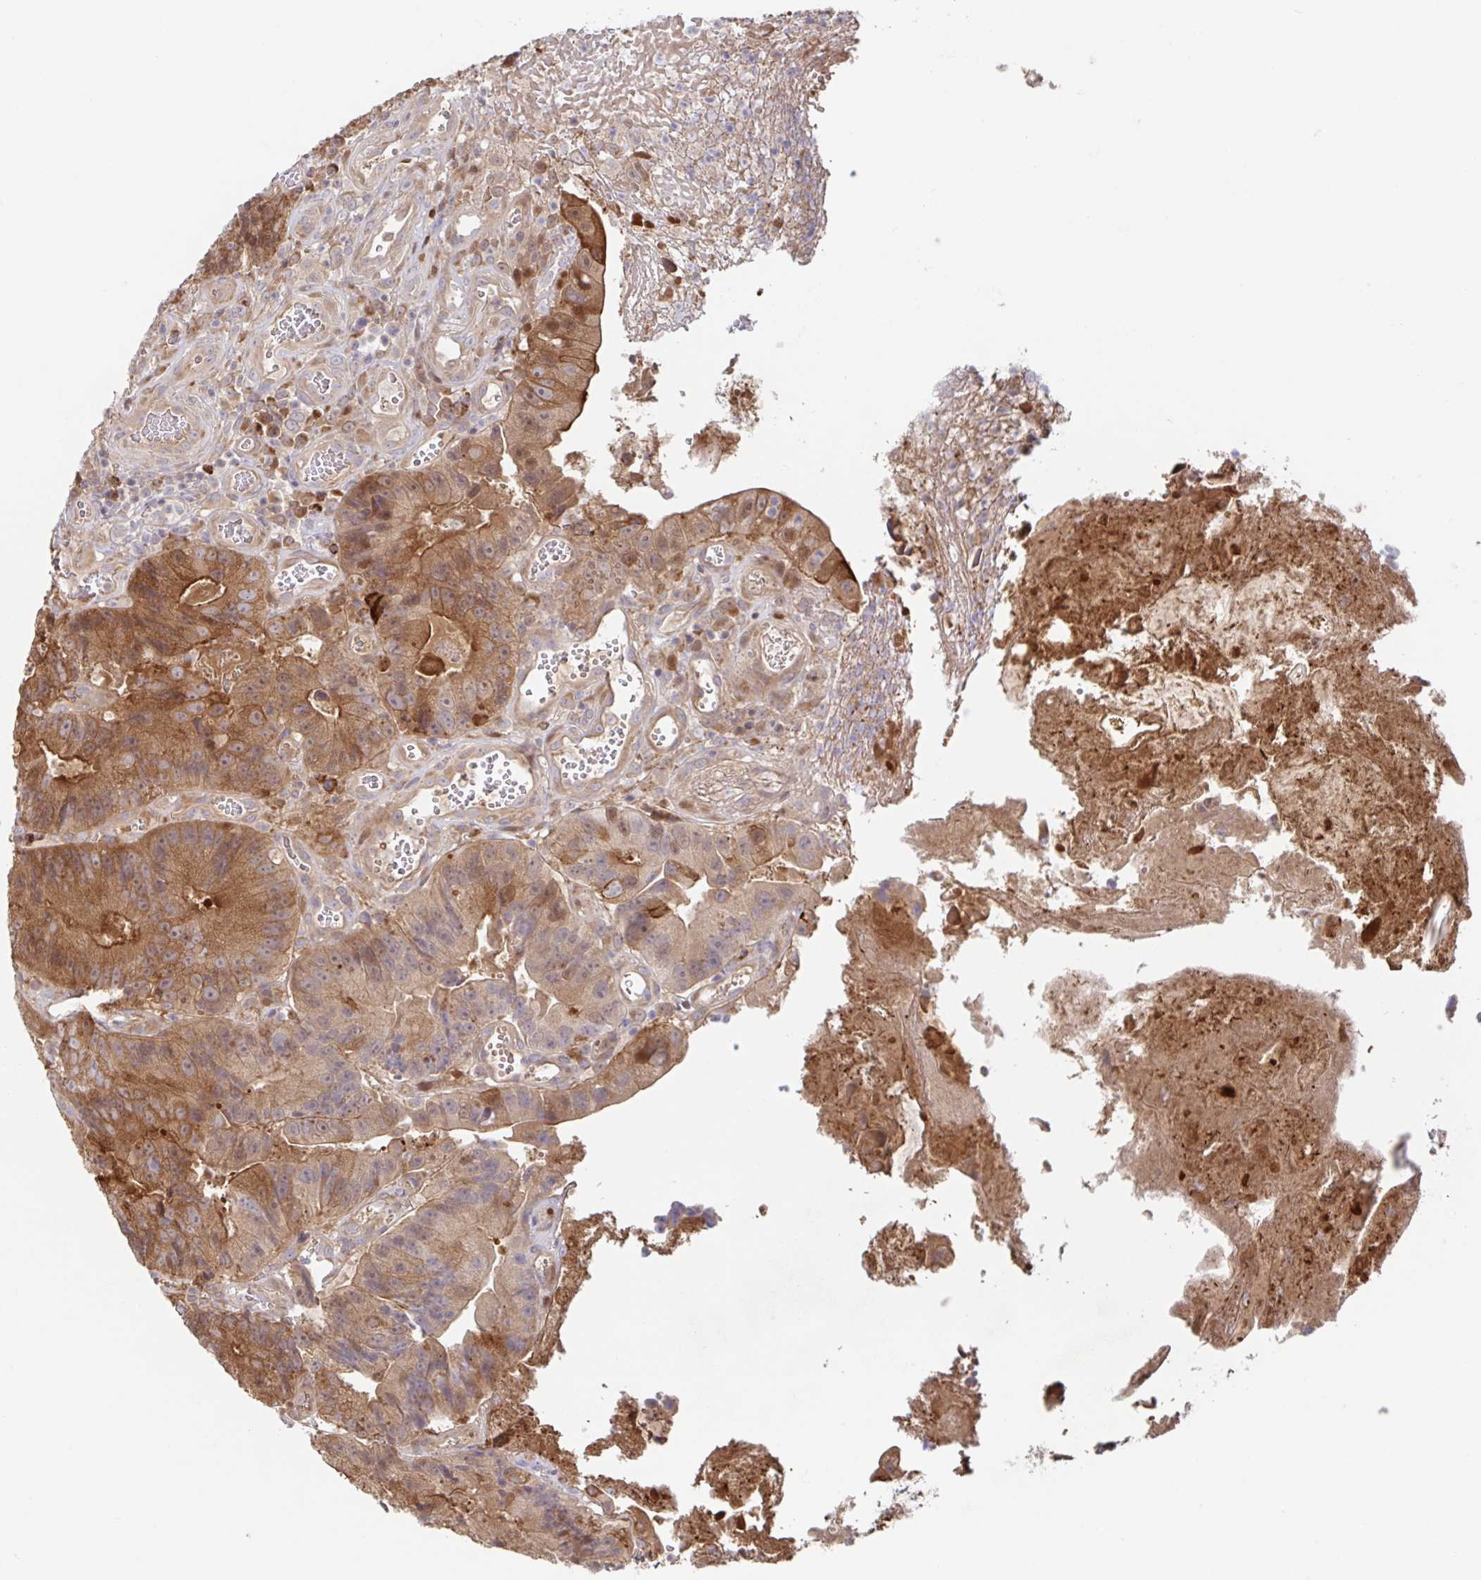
{"staining": {"intensity": "moderate", "quantity": ">75%", "location": "cytoplasmic/membranous"}, "tissue": "colorectal cancer", "cell_type": "Tumor cells", "image_type": "cancer", "snomed": [{"axis": "morphology", "description": "Adenocarcinoma, NOS"}, {"axis": "topography", "description": "Colon"}], "caption": "IHC staining of colorectal cancer, which reveals medium levels of moderate cytoplasmic/membranous staining in approximately >75% of tumor cells indicating moderate cytoplasmic/membranous protein staining. The staining was performed using DAB (brown) for protein detection and nuclei were counterstained in hematoxylin (blue).", "gene": "AACS", "patient": {"sex": "female", "age": 86}}